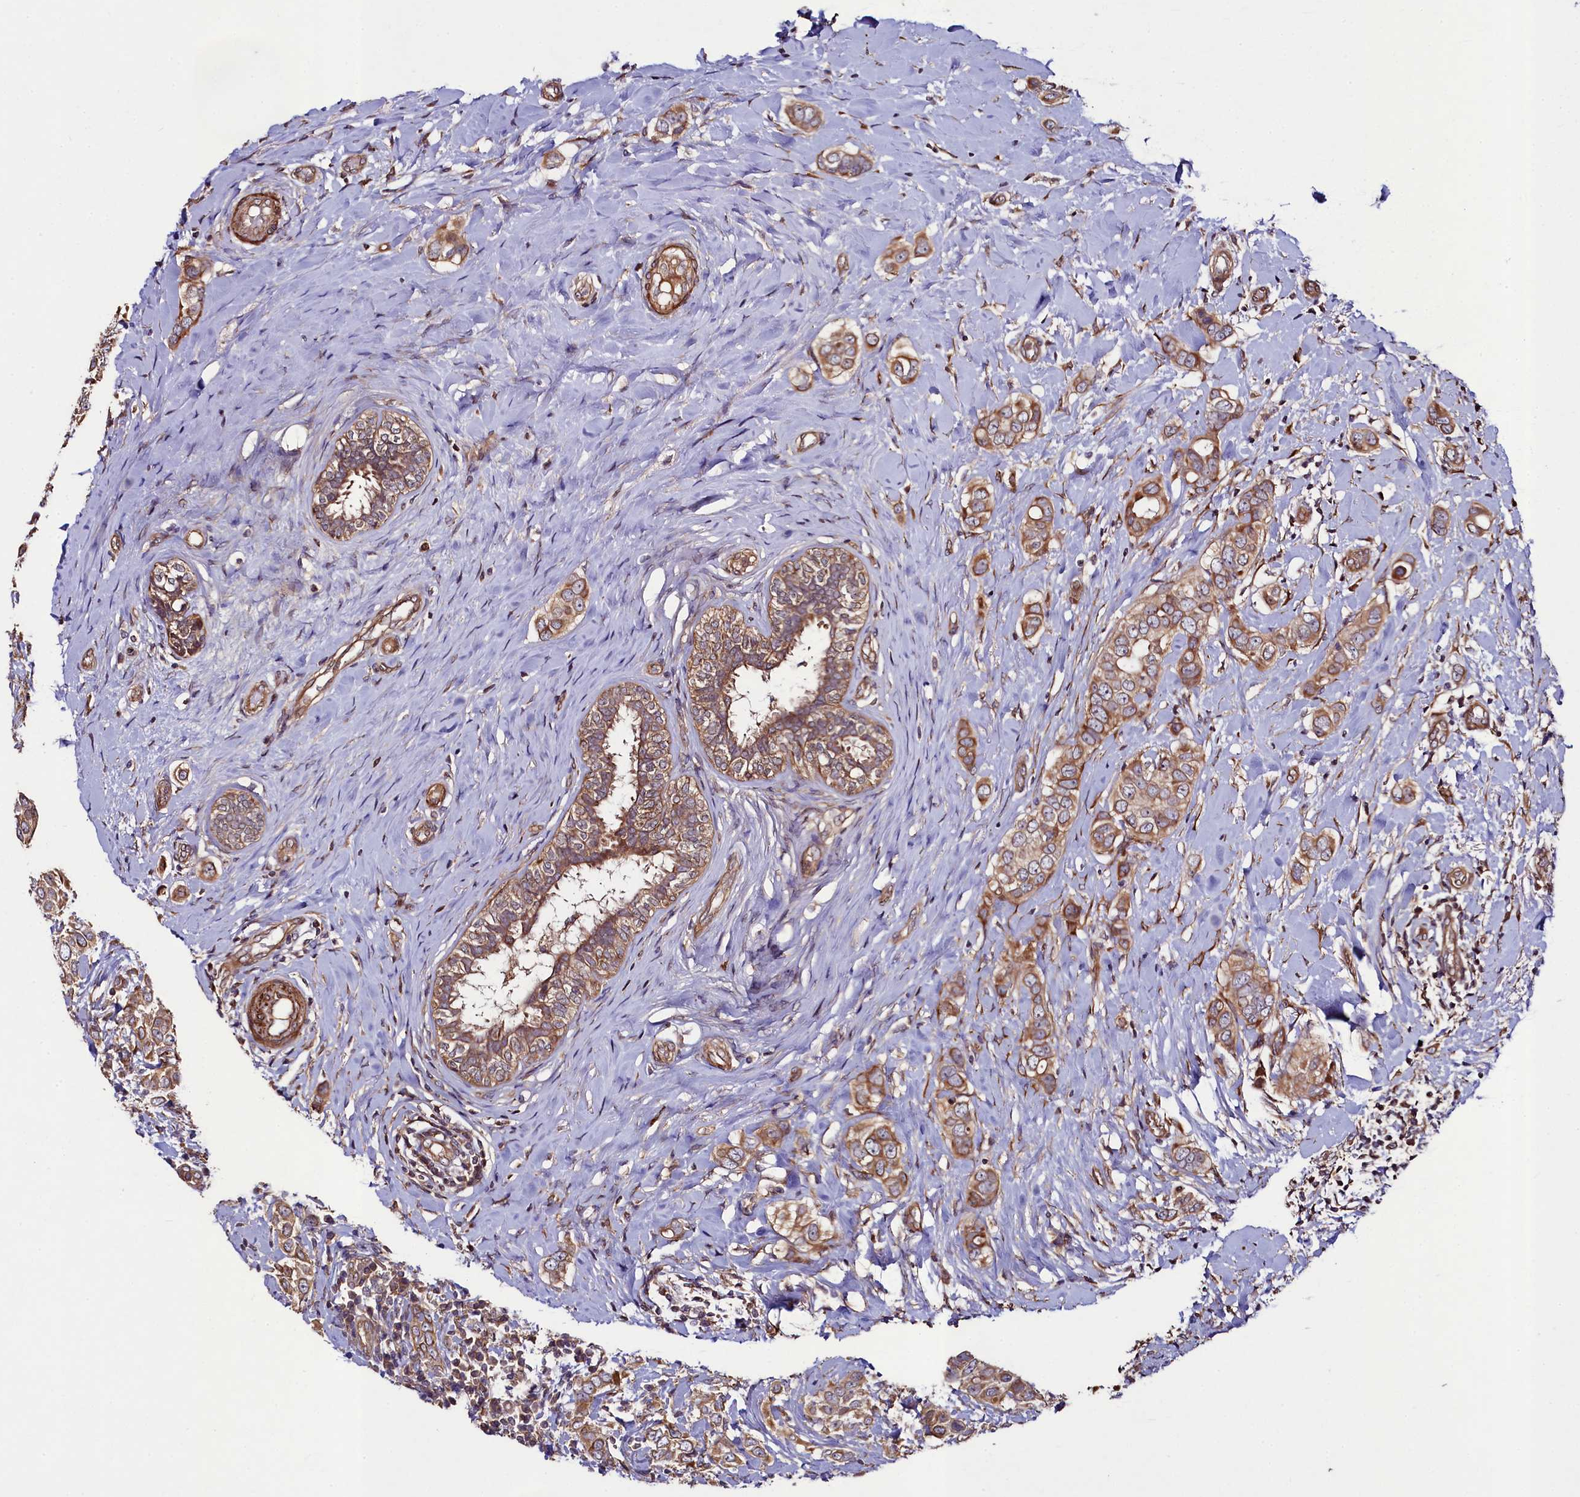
{"staining": {"intensity": "moderate", "quantity": ">75%", "location": "cytoplasmic/membranous"}, "tissue": "breast cancer", "cell_type": "Tumor cells", "image_type": "cancer", "snomed": [{"axis": "morphology", "description": "Lobular carcinoma"}, {"axis": "topography", "description": "Breast"}], "caption": "Protein staining of breast cancer tissue exhibits moderate cytoplasmic/membranous positivity in about >75% of tumor cells. The staining was performed using DAB (3,3'-diaminobenzidine), with brown indicating positive protein expression. Nuclei are stained blue with hematoxylin.", "gene": "CCDC102A", "patient": {"sex": "female", "age": 51}}